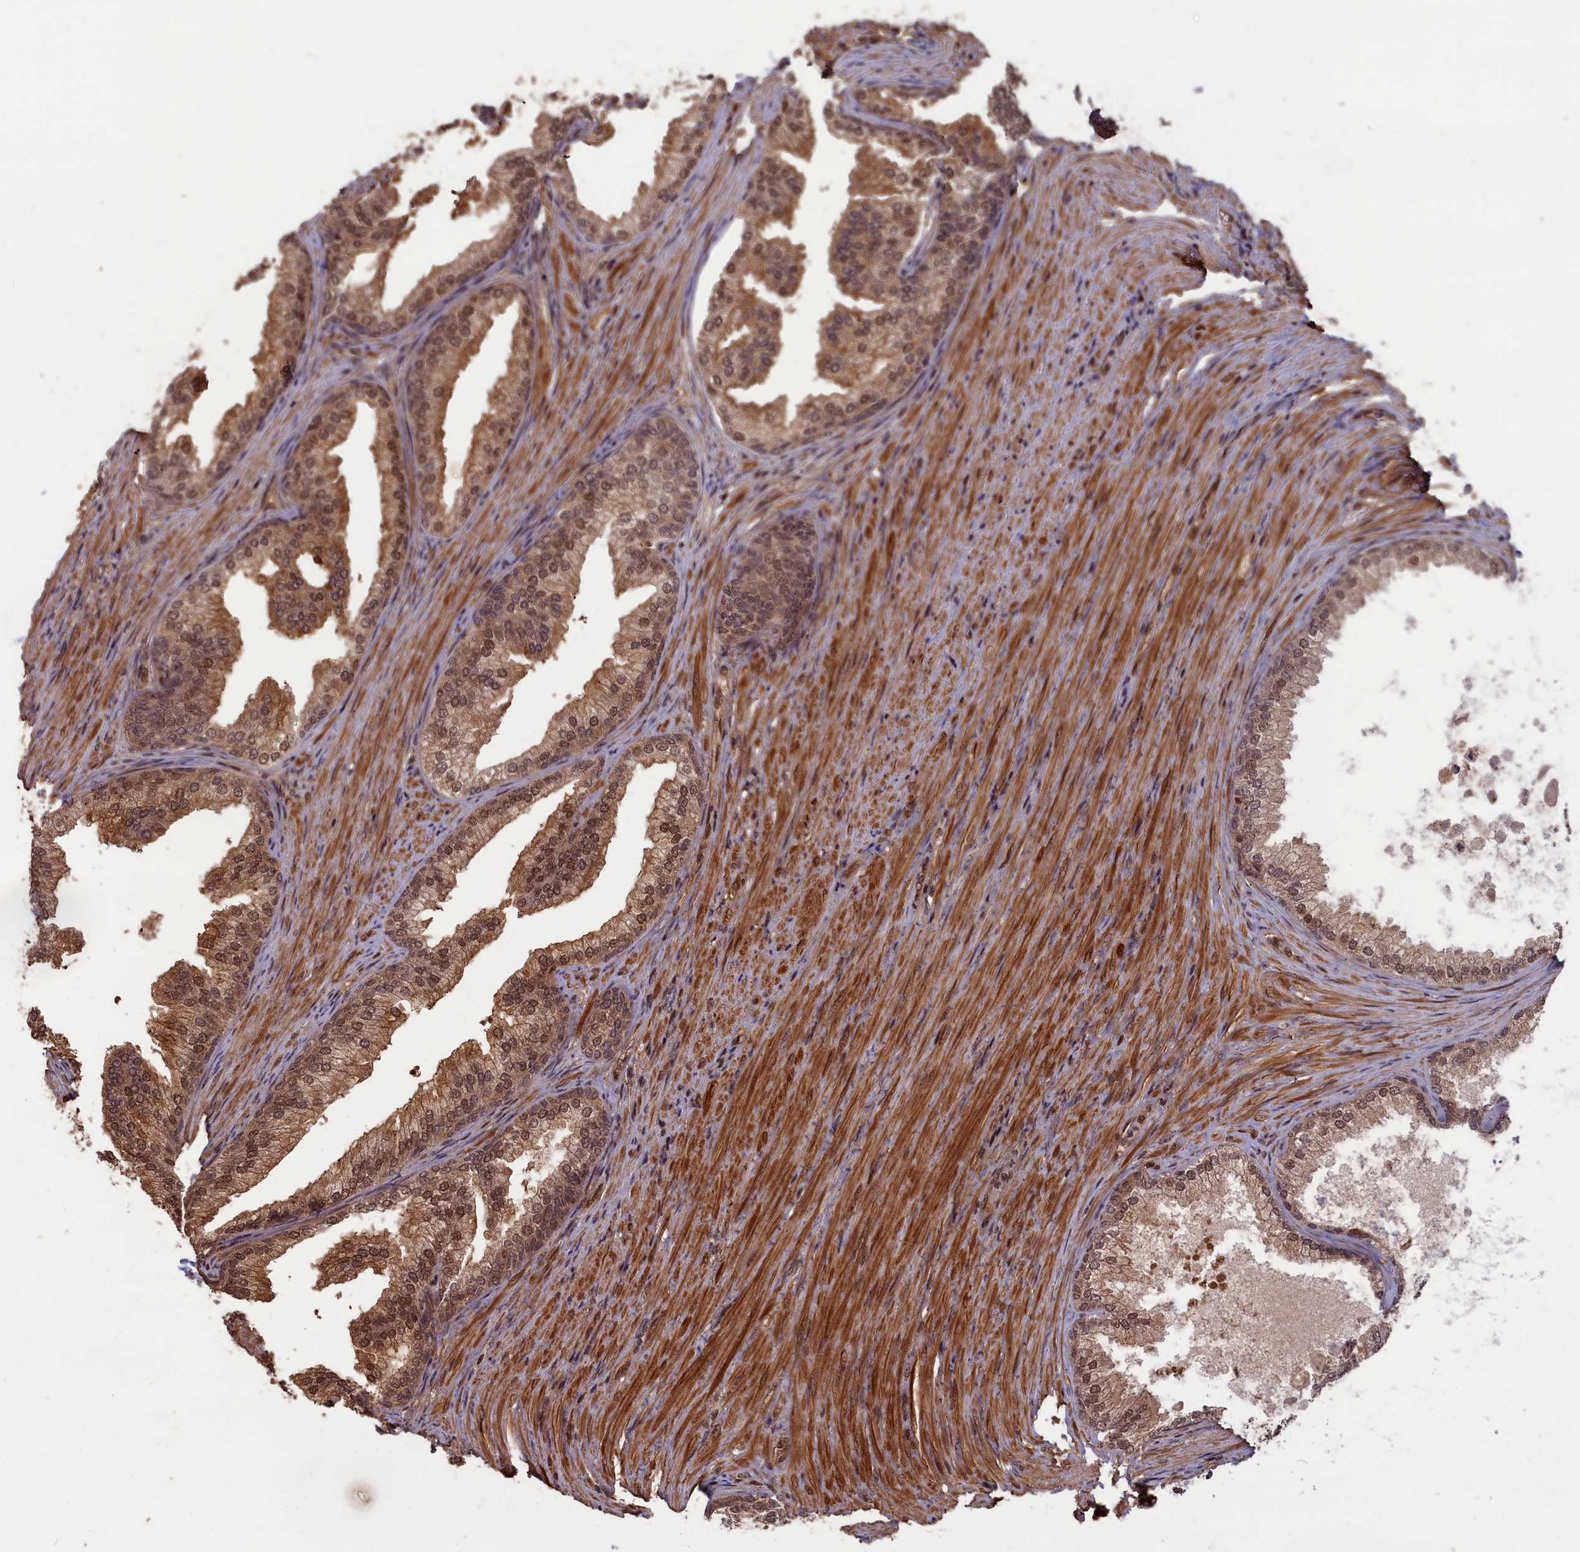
{"staining": {"intensity": "moderate", "quantity": ">75%", "location": "cytoplasmic/membranous,nuclear"}, "tissue": "prostate", "cell_type": "Glandular cells", "image_type": "normal", "snomed": [{"axis": "morphology", "description": "Normal tissue, NOS"}, {"axis": "topography", "description": "Prostate"}], "caption": "High-magnification brightfield microscopy of normal prostate stained with DAB (3,3'-diaminobenzidine) (brown) and counterstained with hematoxylin (blue). glandular cells exhibit moderate cytoplasmic/membranous,nuclear staining is identified in about>75% of cells. (IHC, brightfield microscopy, high magnification).", "gene": "HIF3A", "patient": {"sex": "male", "age": 76}}